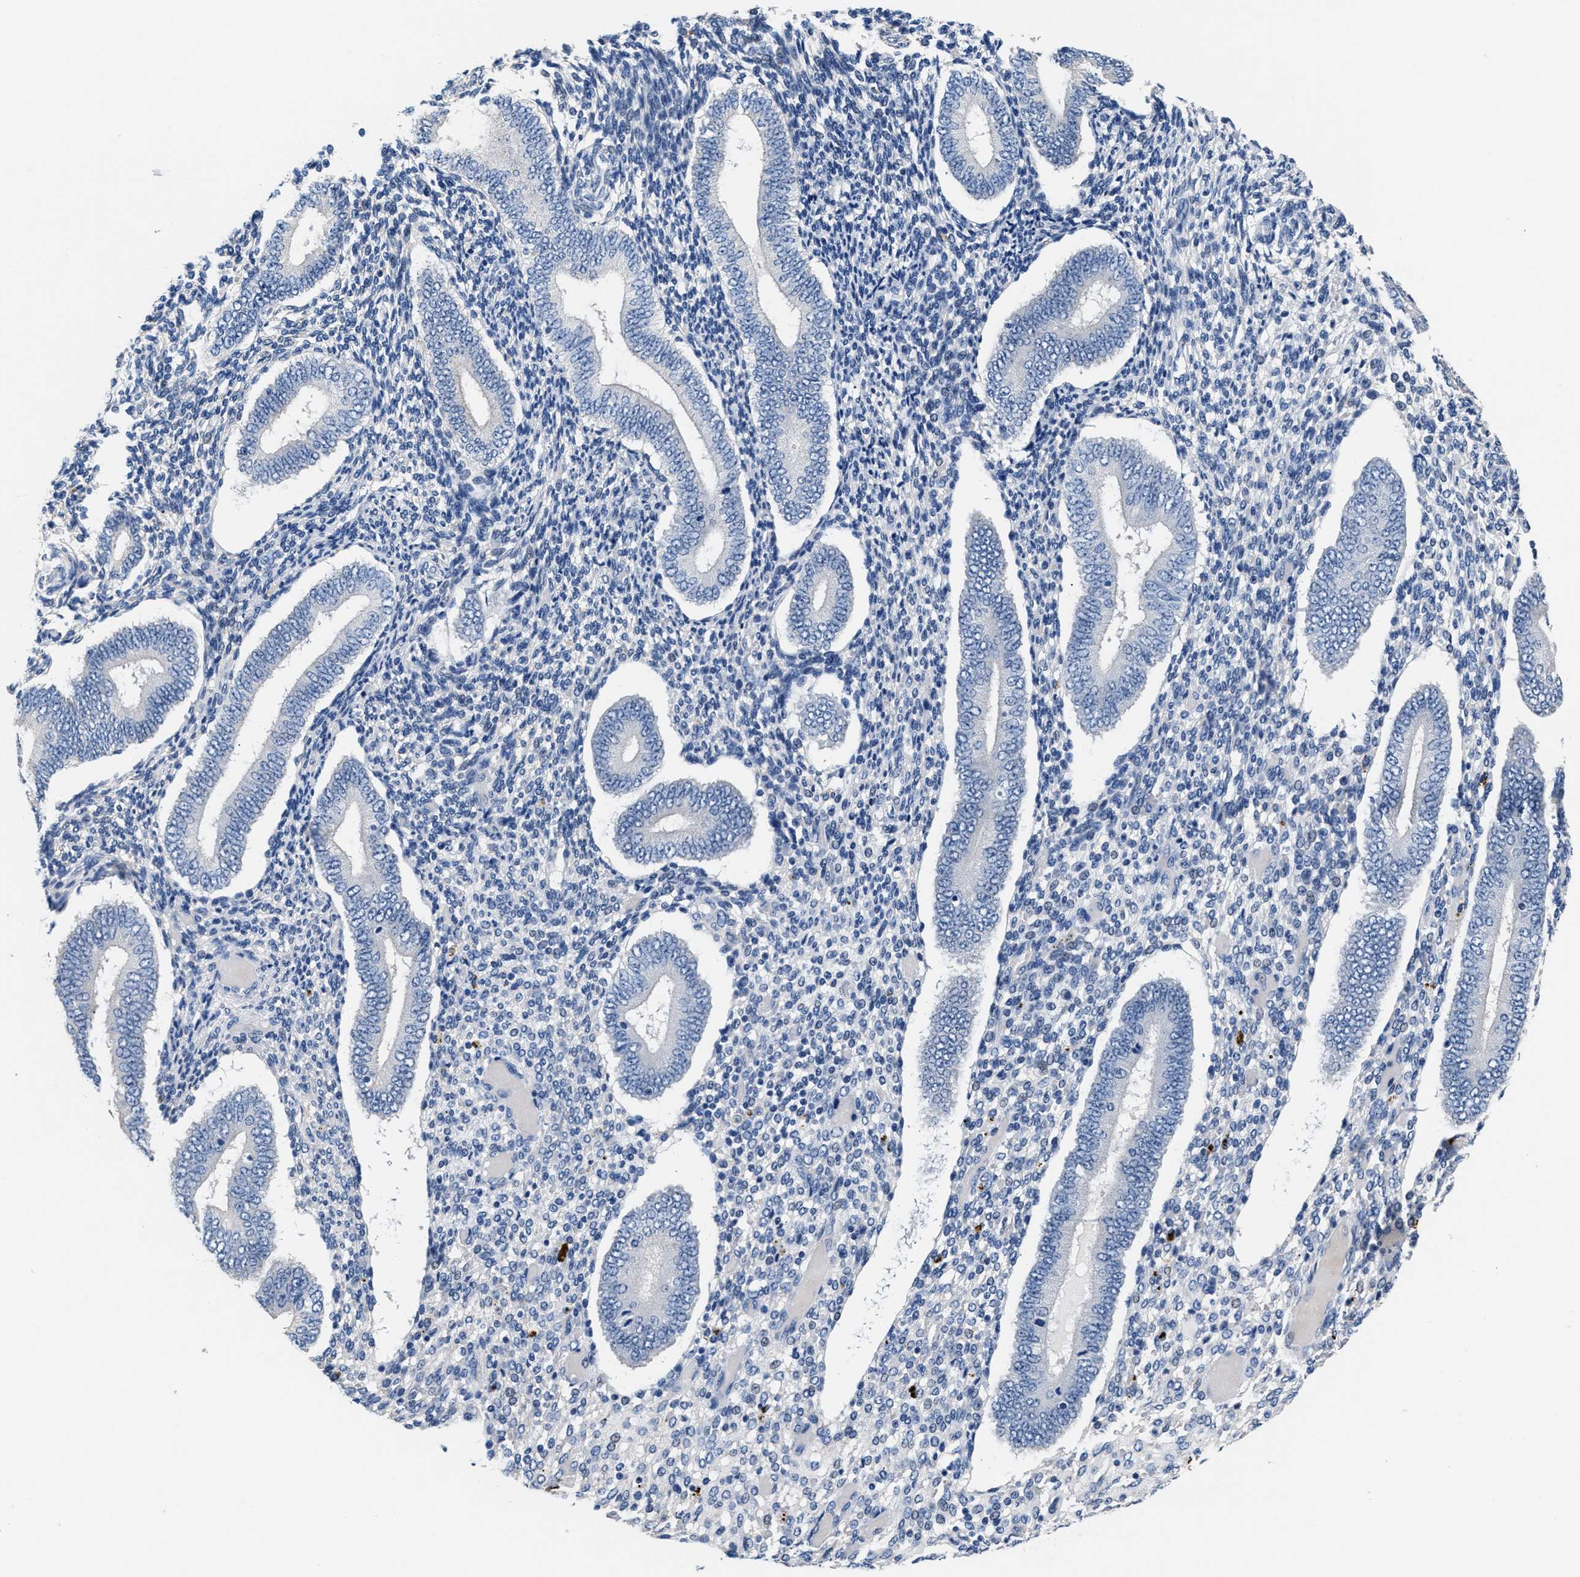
{"staining": {"intensity": "negative", "quantity": "none", "location": "none"}, "tissue": "endometrium", "cell_type": "Cells in endometrial stroma", "image_type": "normal", "snomed": [{"axis": "morphology", "description": "Normal tissue, NOS"}, {"axis": "topography", "description": "Endometrium"}], "caption": "Cells in endometrial stroma show no significant expression in normal endometrium. The staining was performed using DAB to visualize the protein expression in brown, while the nuclei were stained in blue with hematoxylin (Magnification: 20x).", "gene": "GSTM1", "patient": {"sex": "female", "age": 42}}